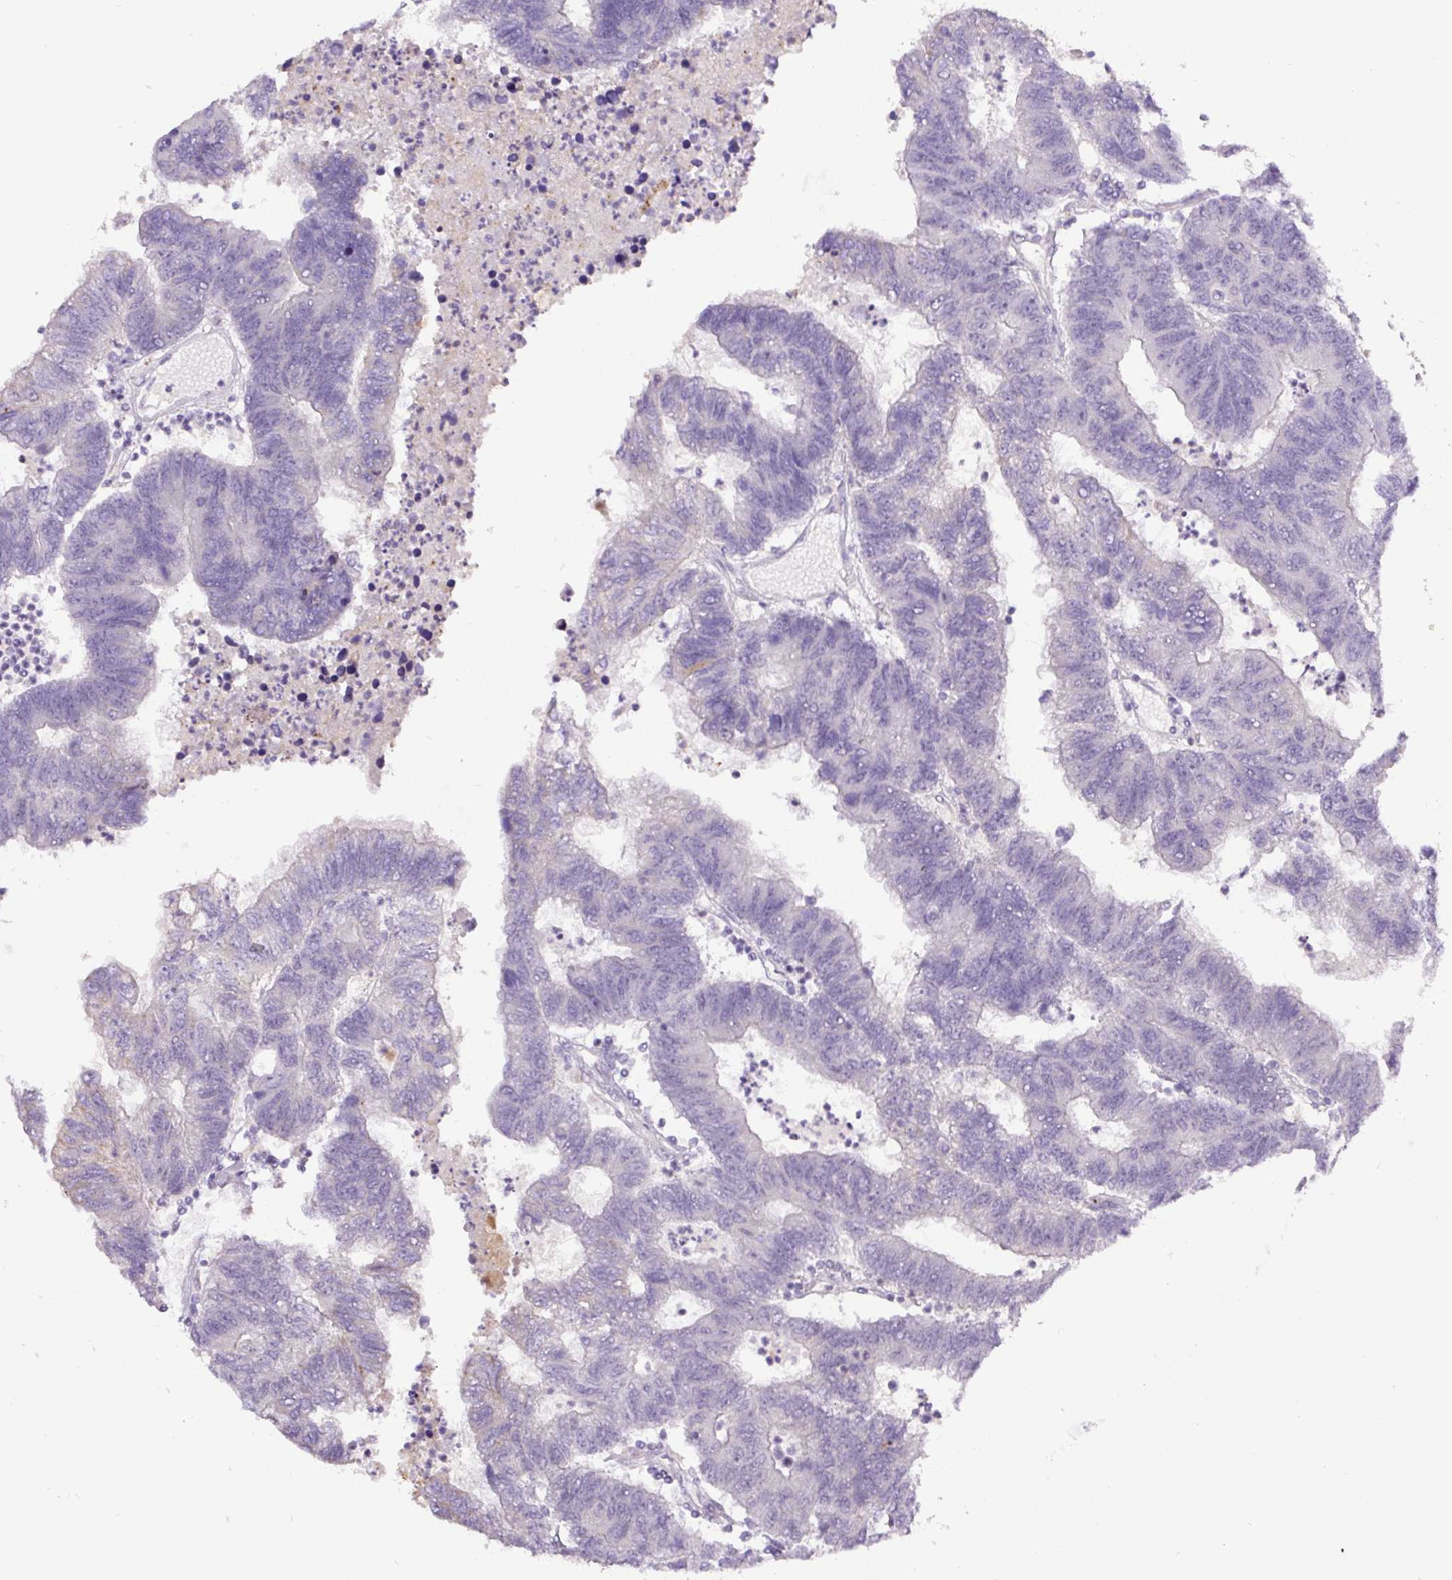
{"staining": {"intensity": "negative", "quantity": "none", "location": "none"}, "tissue": "colorectal cancer", "cell_type": "Tumor cells", "image_type": "cancer", "snomed": [{"axis": "morphology", "description": "Adenocarcinoma, NOS"}, {"axis": "topography", "description": "Colon"}], "caption": "Tumor cells are negative for brown protein staining in colorectal cancer (adenocarcinoma).", "gene": "HPS4", "patient": {"sex": "female", "age": 48}}